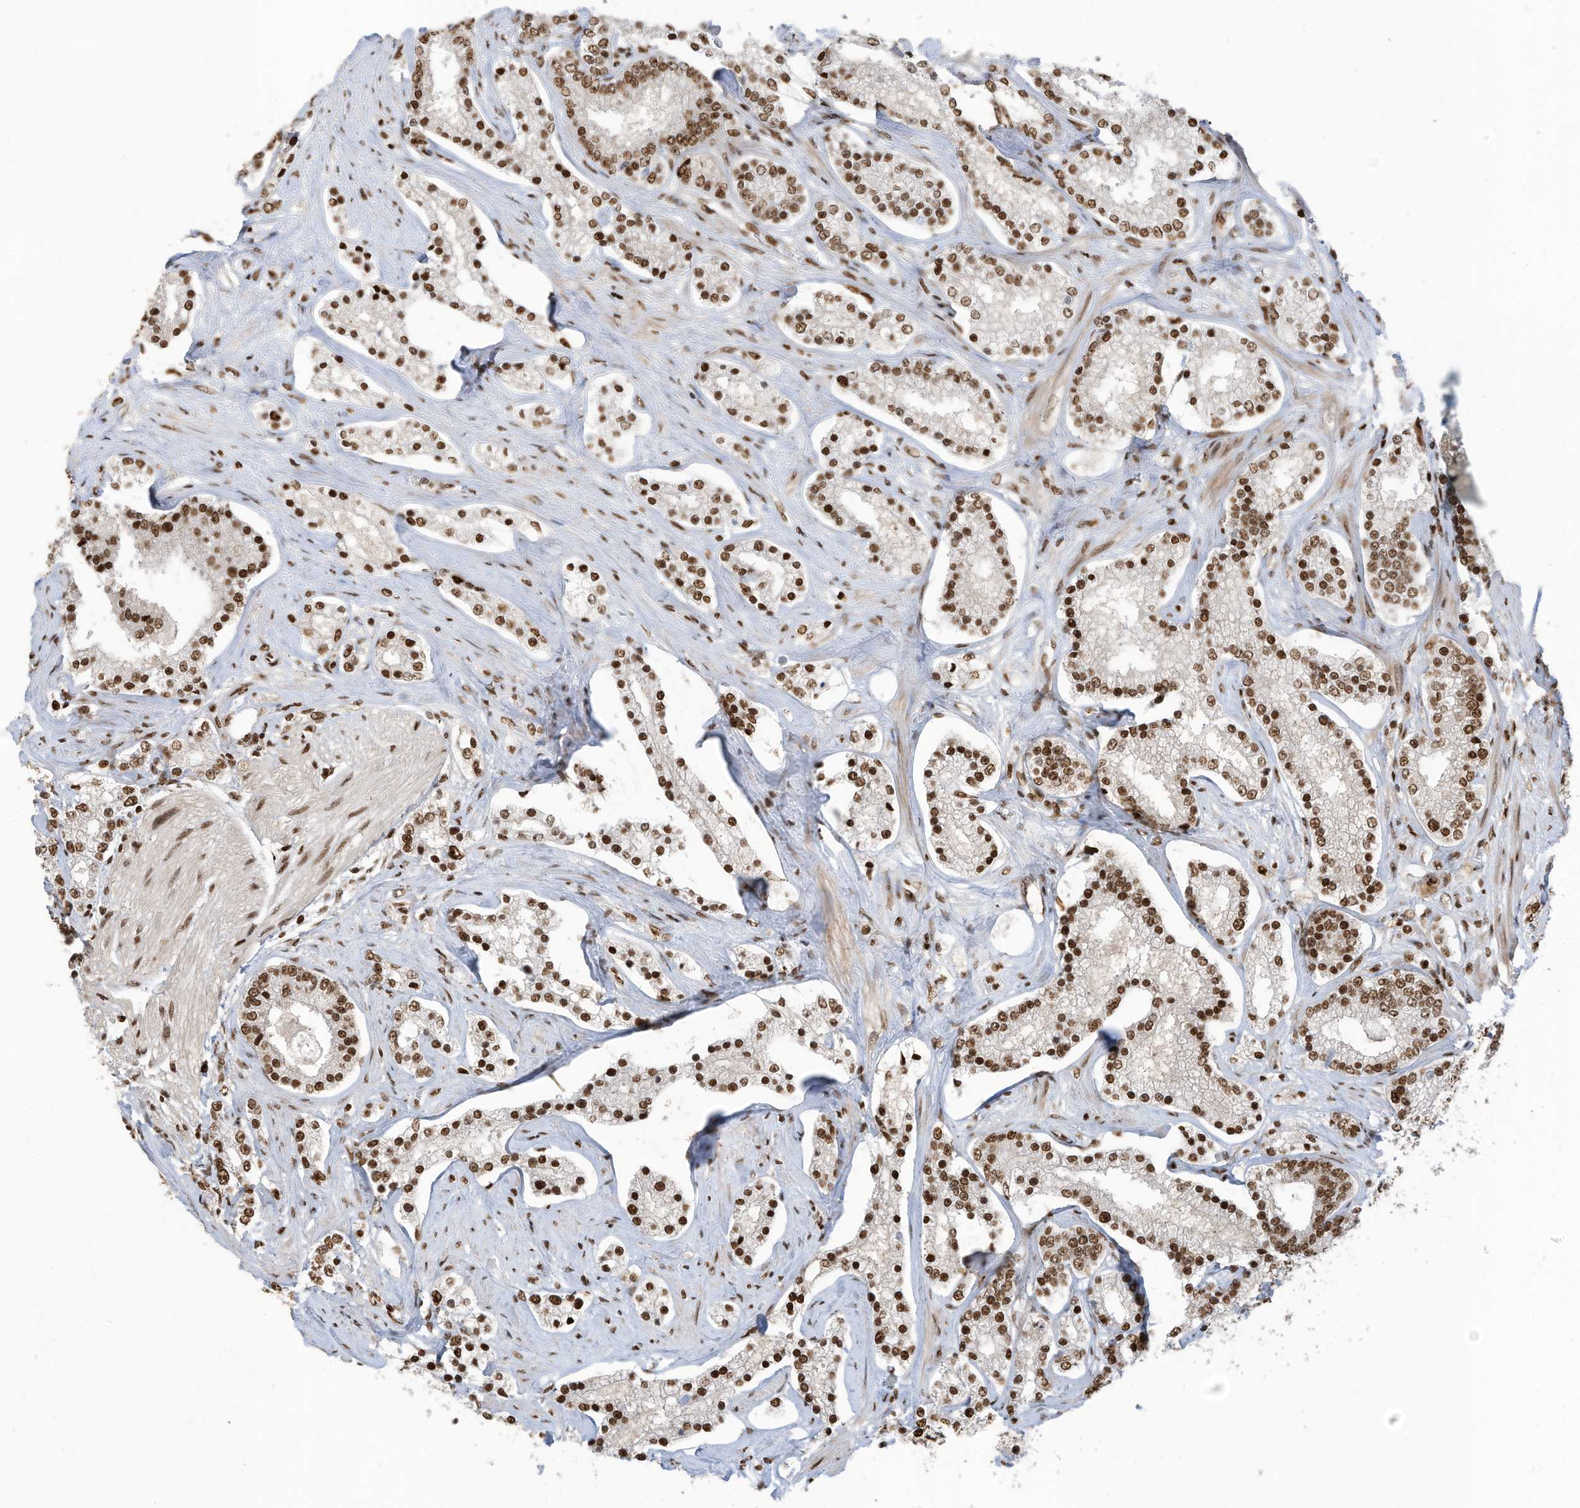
{"staining": {"intensity": "strong", "quantity": ">75%", "location": "nuclear"}, "tissue": "prostate cancer", "cell_type": "Tumor cells", "image_type": "cancer", "snomed": [{"axis": "morphology", "description": "Normal tissue, NOS"}, {"axis": "morphology", "description": "Adenocarcinoma, High grade"}, {"axis": "topography", "description": "Prostate"}], "caption": "Prostate cancer (adenocarcinoma (high-grade)) stained with DAB (3,3'-diaminobenzidine) immunohistochemistry reveals high levels of strong nuclear expression in about >75% of tumor cells.", "gene": "SAMD15", "patient": {"sex": "male", "age": 83}}